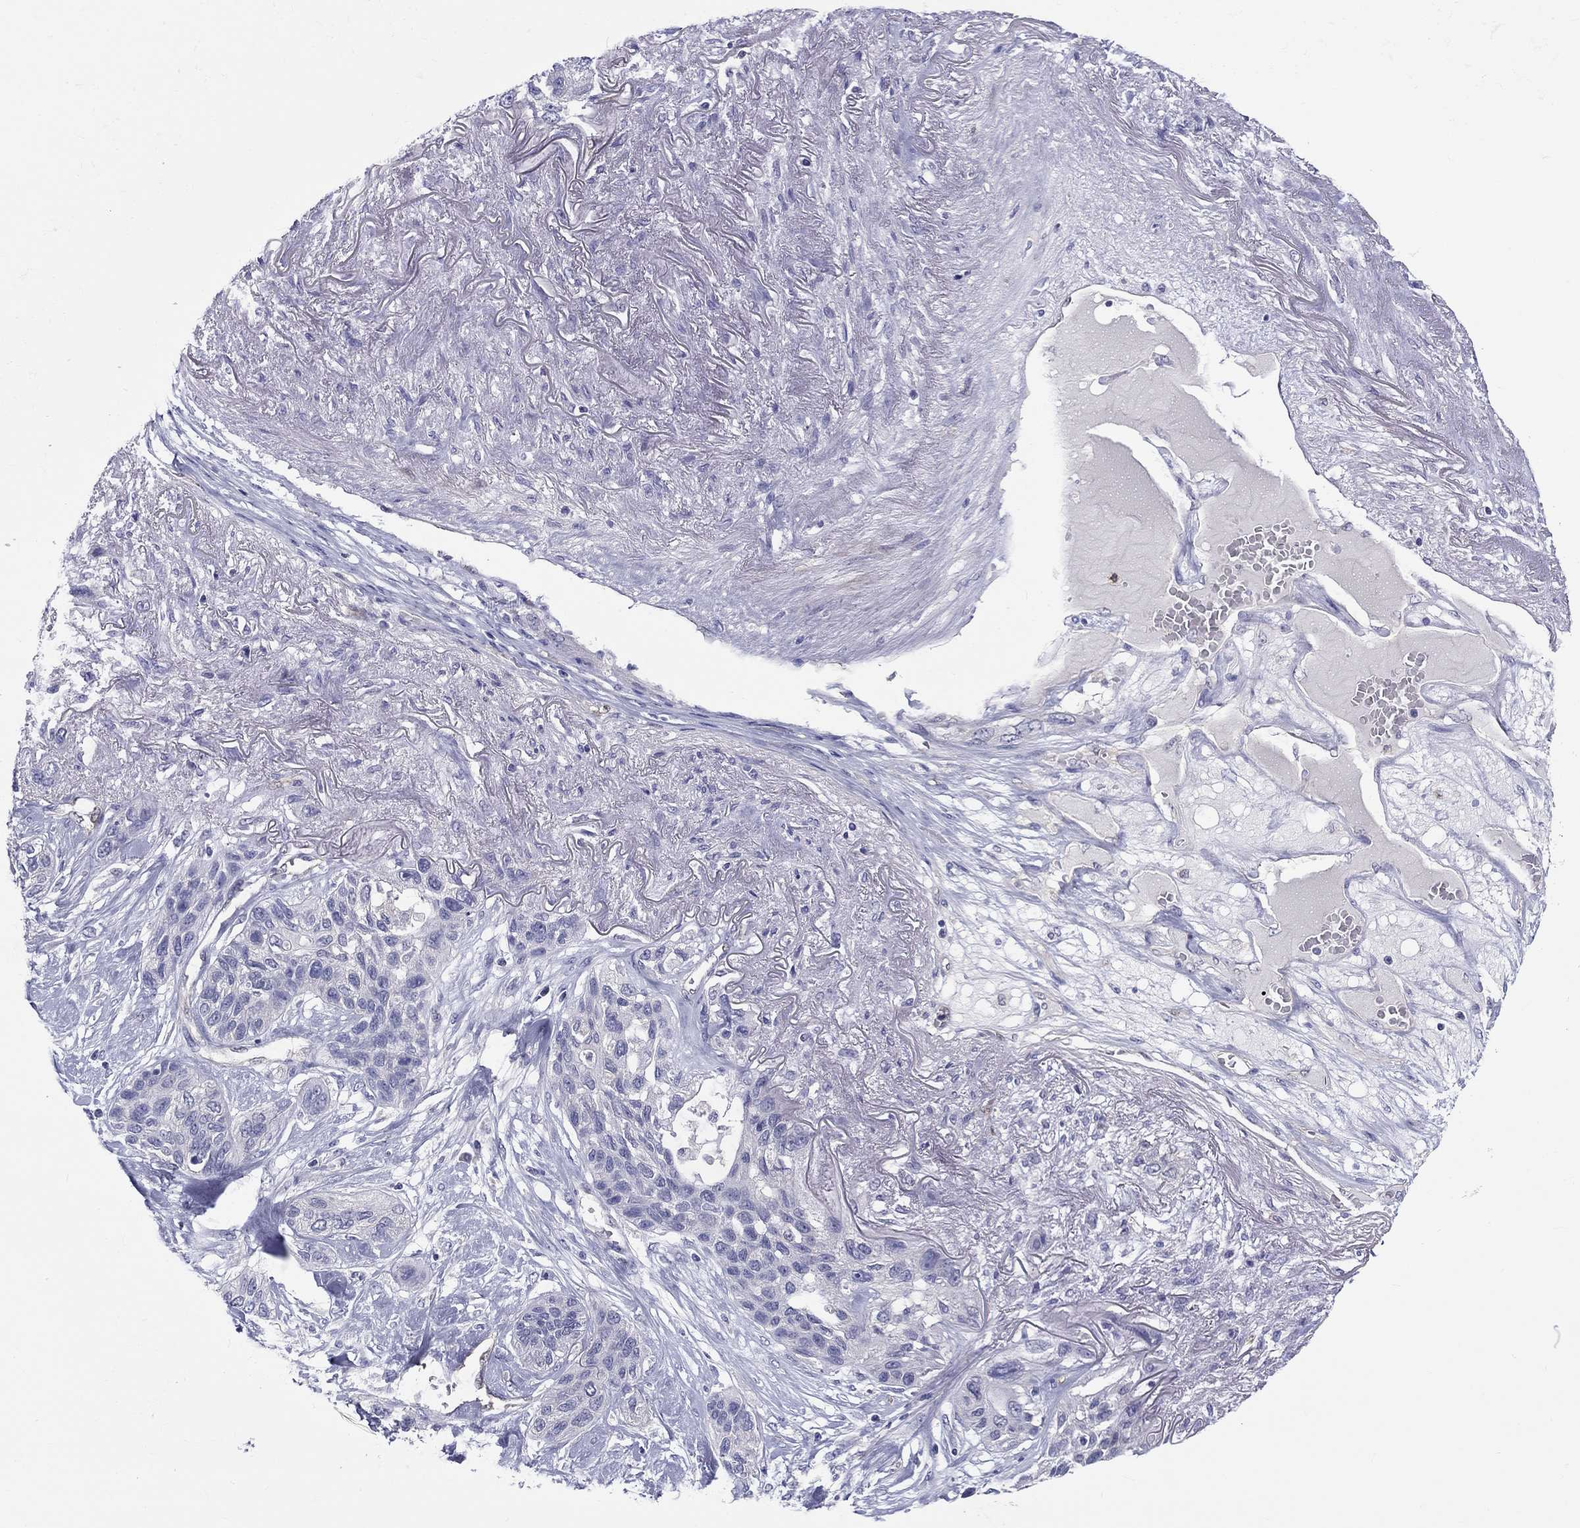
{"staining": {"intensity": "negative", "quantity": "none", "location": "none"}, "tissue": "lung cancer", "cell_type": "Tumor cells", "image_type": "cancer", "snomed": [{"axis": "morphology", "description": "Squamous cell carcinoma, NOS"}, {"axis": "topography", "description": "Lung"}], "caption": "This is a micrograph of immunohistochemistry staining of squamous cell carcinoma (lung), which shows no positivity in tumor cells.", "gene": "ABCG4", "patient": {"sex": "female", "age": 70}}